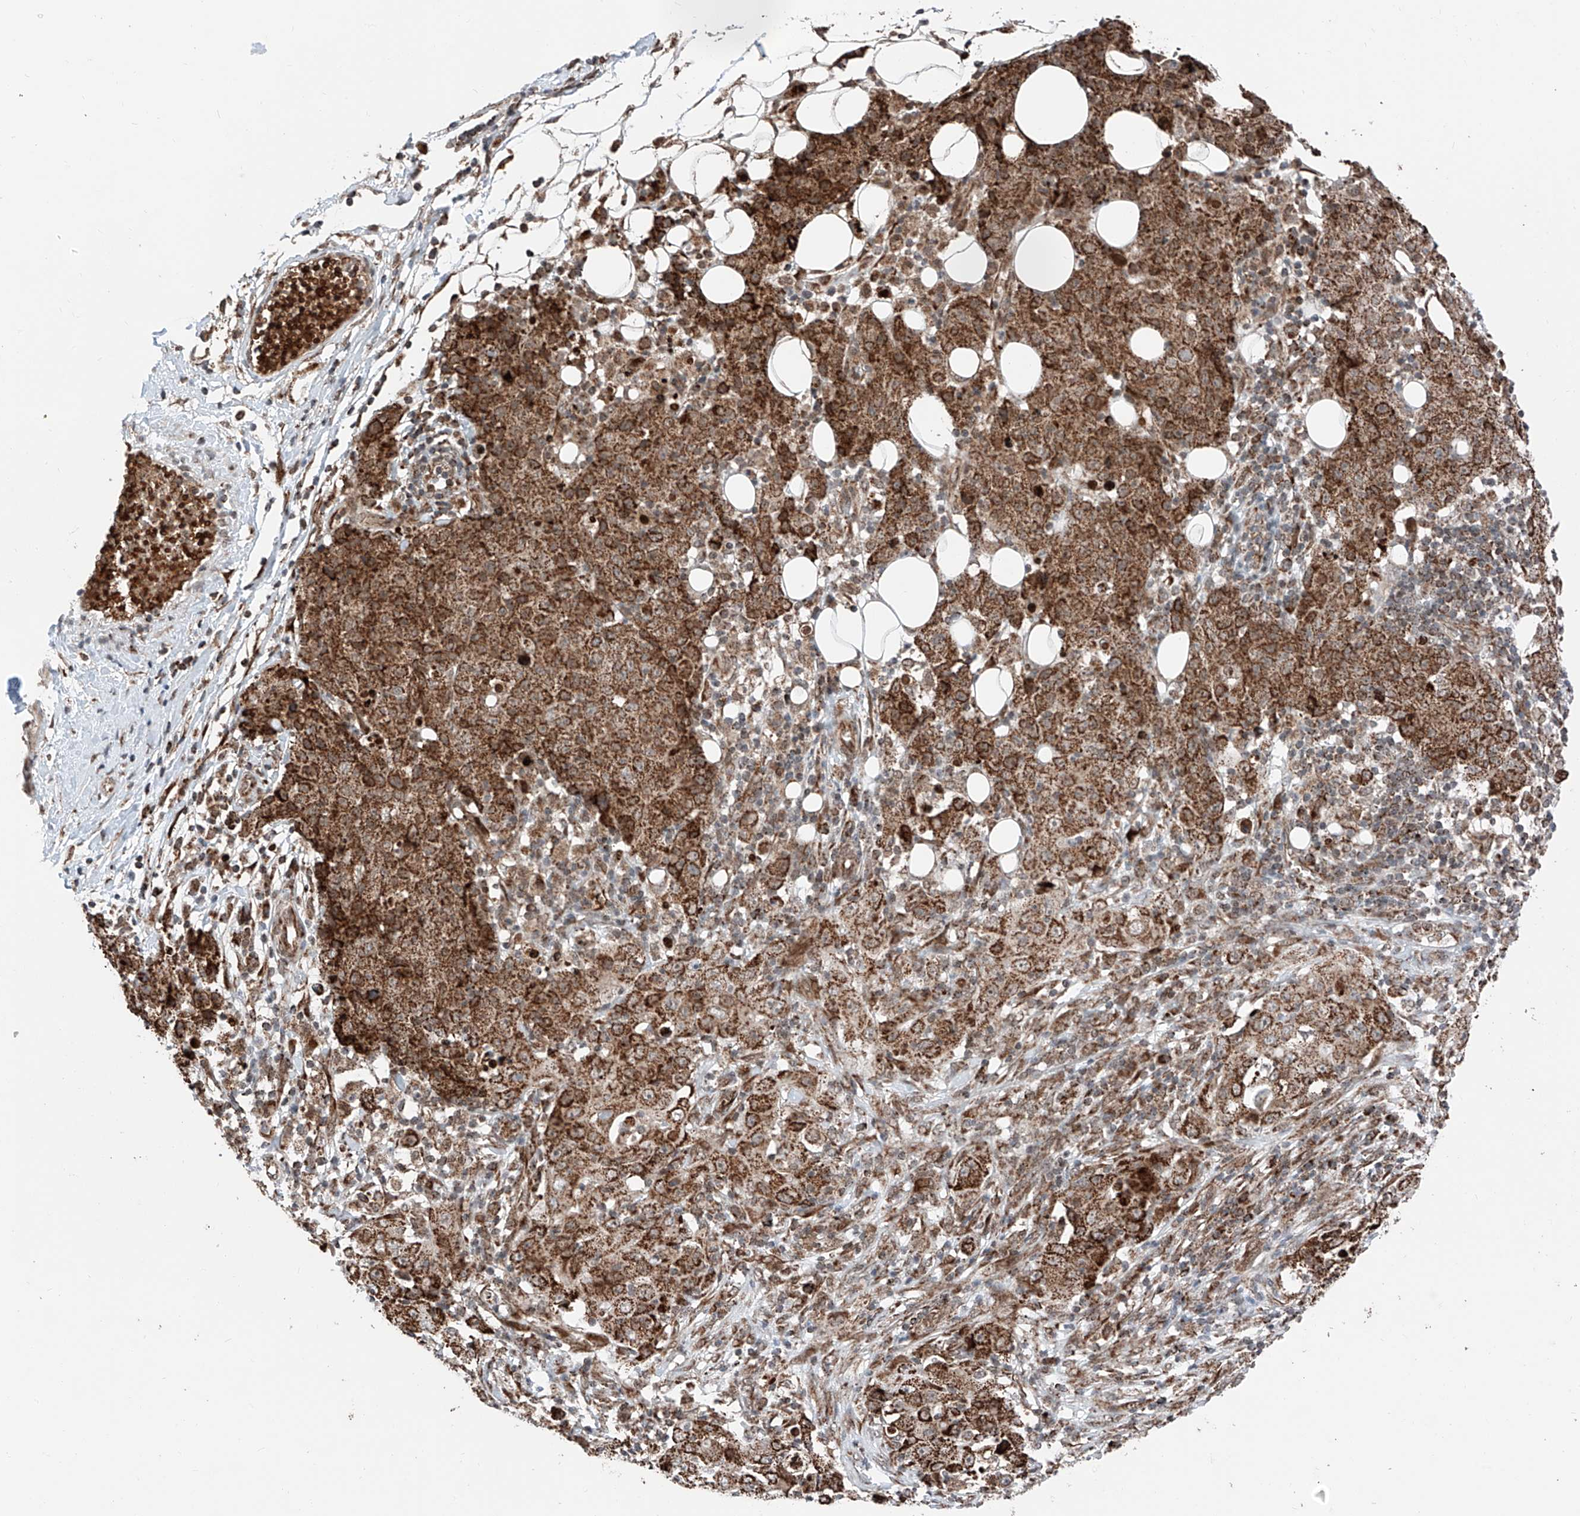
{"staining": {"intensity": "strong", "quantity": ">75%", "location": "cytoplasmic/membranous"}, "tissue": "ovarian cancer", "cell_type": "Tumor cells", "image_type": "cancer", "snomed": [{"axis": "morphology", "description": "Carcinoma, endometroid"}, {"axis": "topography", "description": "Ovary"}], "caption": "IHC image of ovarian cancer (endometroid carcinoma) stained for a protein (brown), which exhibits high levels of strong cytoplasmic/membranous expression in about >75% of tumor cells.", "gene": "ZSCAN29", "patient": {"sex": "female", "age": 42}}